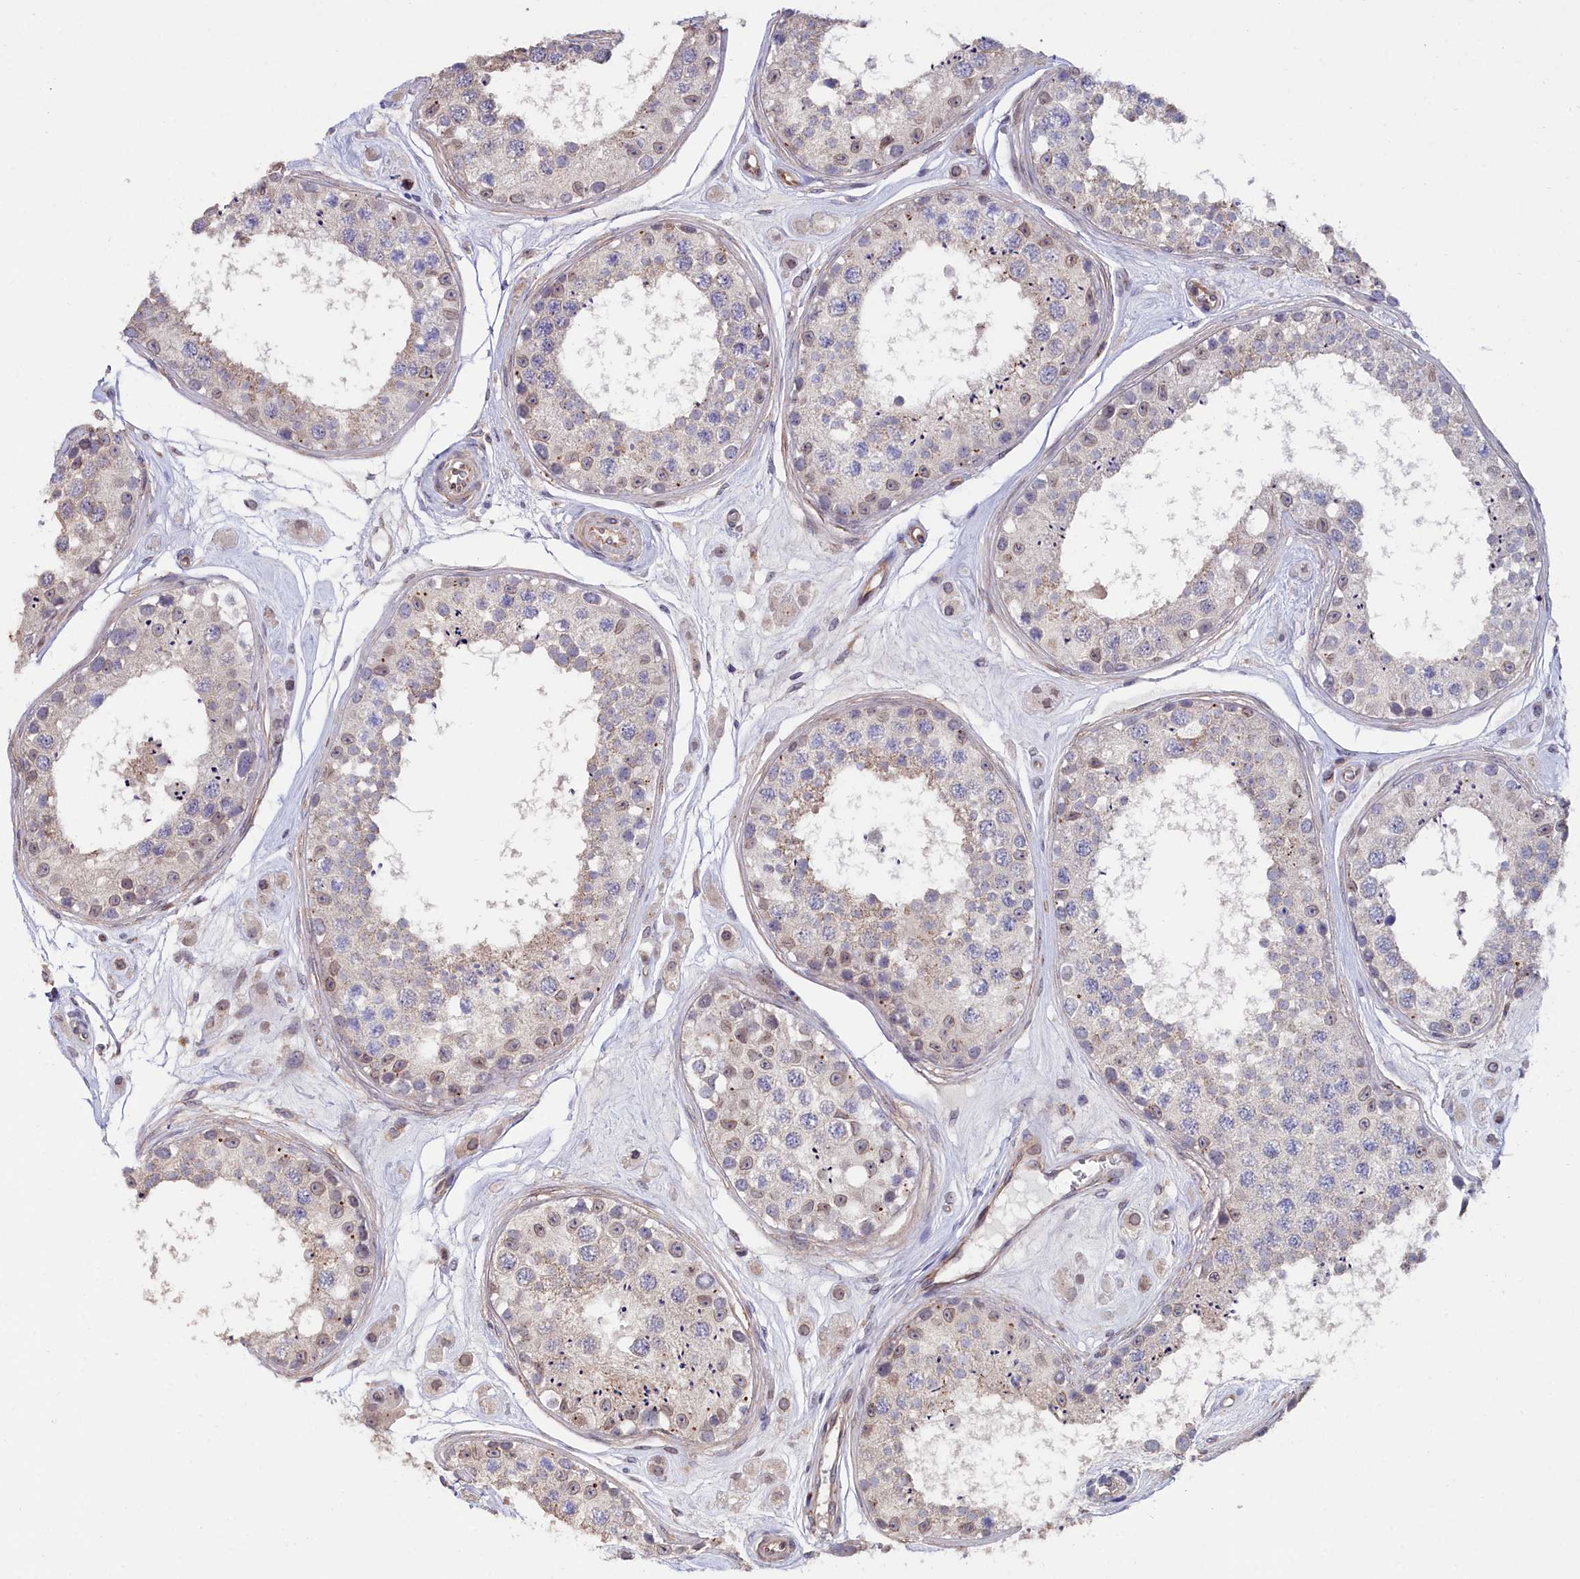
{"staining": {"intensity": "weak", "quantity": "25%-75%", "location": "cytoplasmic/membranous"}, "tissue": "testis", "cell_type": "Cells in seminiferous ducts", "image_type": "normal", "snomed": [{"axis": "morphology", "description": "Normal tissue, NOS"}, {"axis": "topography", "description": "Testis"}], "caption": "Testis was stained to show a protein in brown. There is low levels of weak cytoplasmic/membranous positivity in about 25%-75% of cells in seminiferous ducts.", "gene": "C4orf19", "patient": {"sex": "male", "age": 25}}